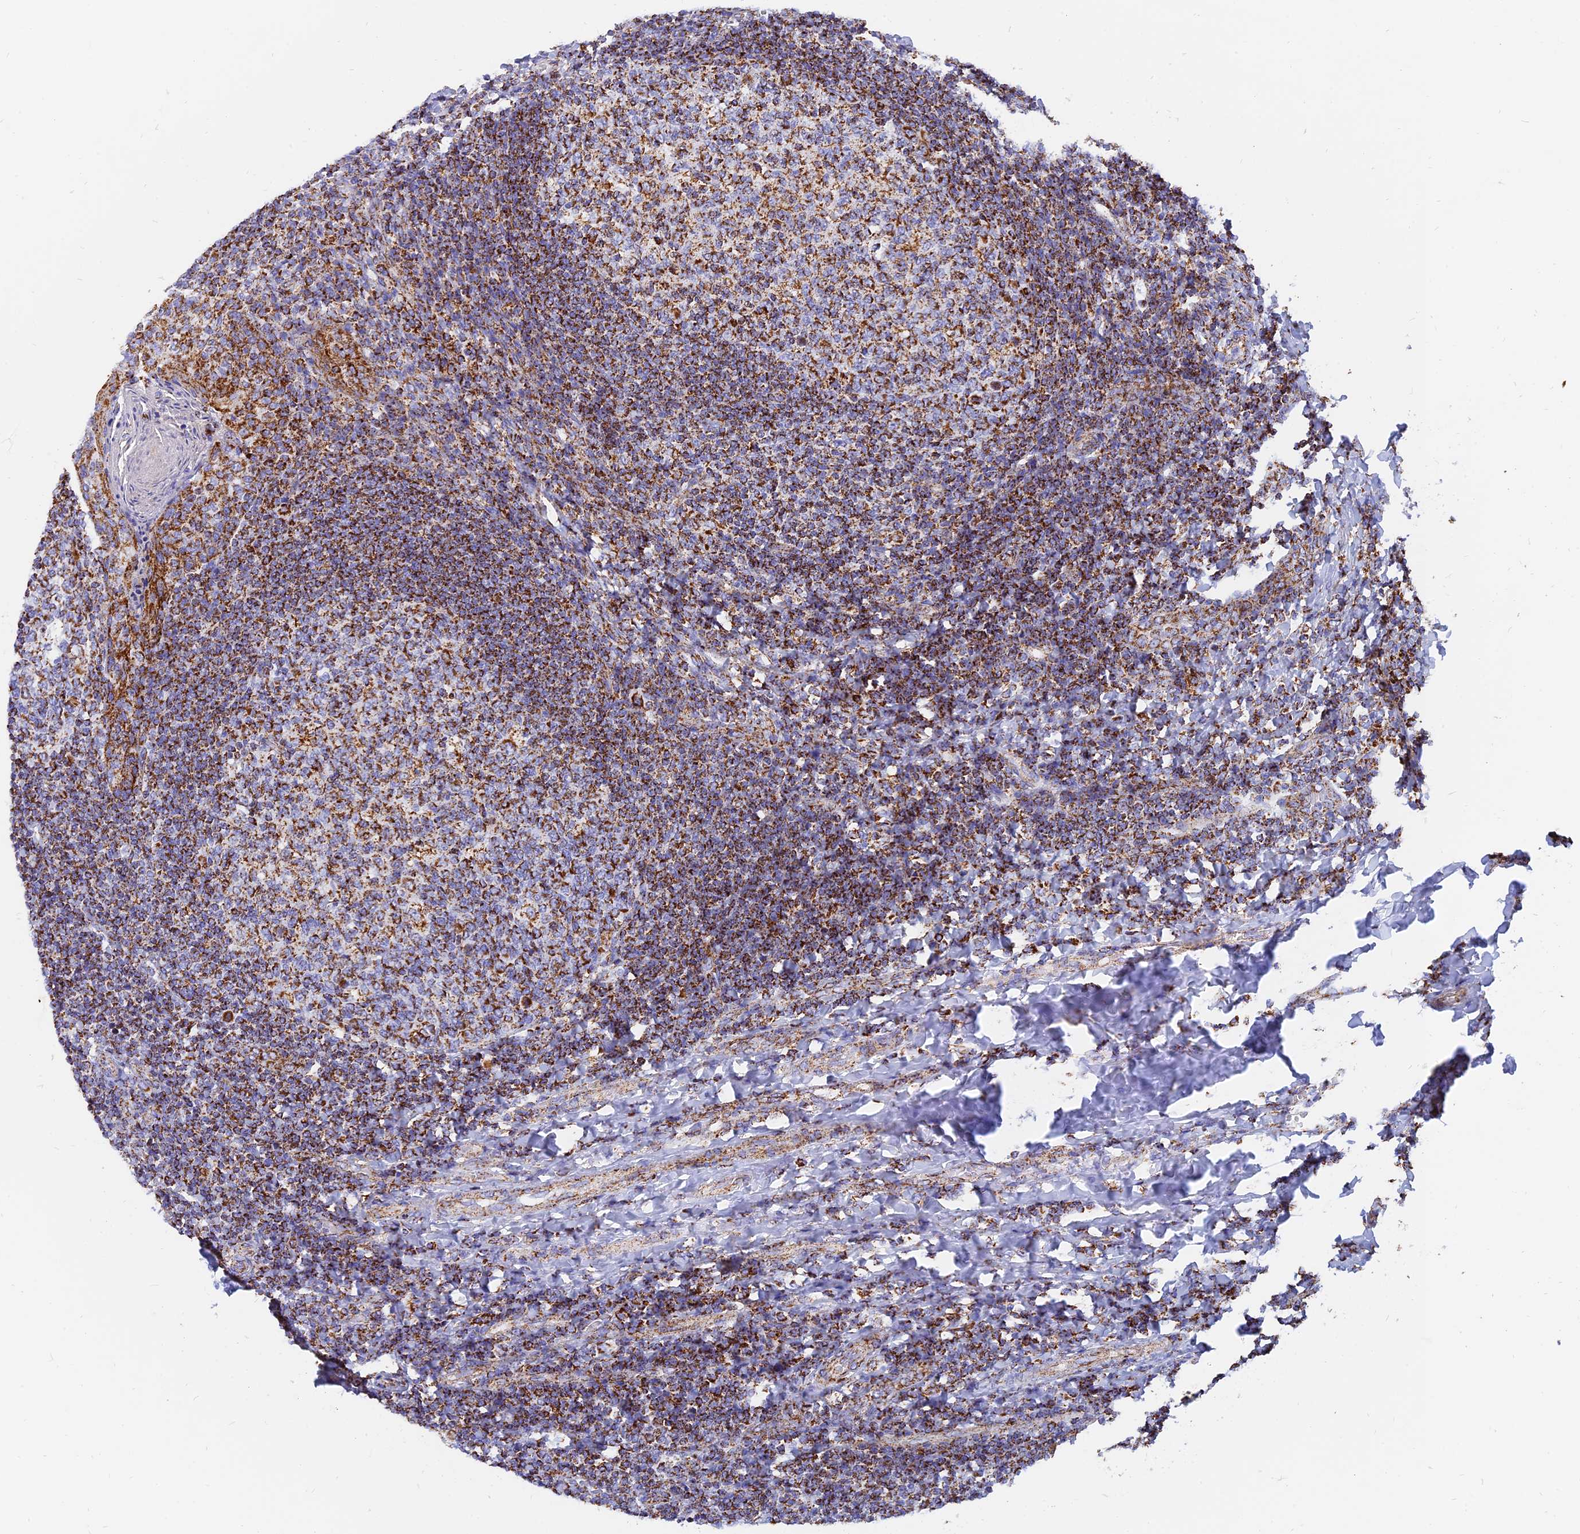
{"staining": {"intensity": "strong", "quantity": "25%-75%", "location": "cytoplasmic/membranous"}, "tissue": "tonsil", "cell_type": "Germinal center cells", "image_type": "normal", "snomed": [{"axis": "morphology", "description": "Normal tissue, NOS"}, {"axis": "topography", "description": "Tonsil"}], "caption": "Immunohistochemical staining of normal human tonsil reveals strong cytoplasmic/membranous protein expression in approximately 25%-75% of germinal center cells. (brown staining indicates protein expression, while blue staining denotes nuclei).", "gene": "NDUFB6", "patient": {"sex": "female", "age": 19}}